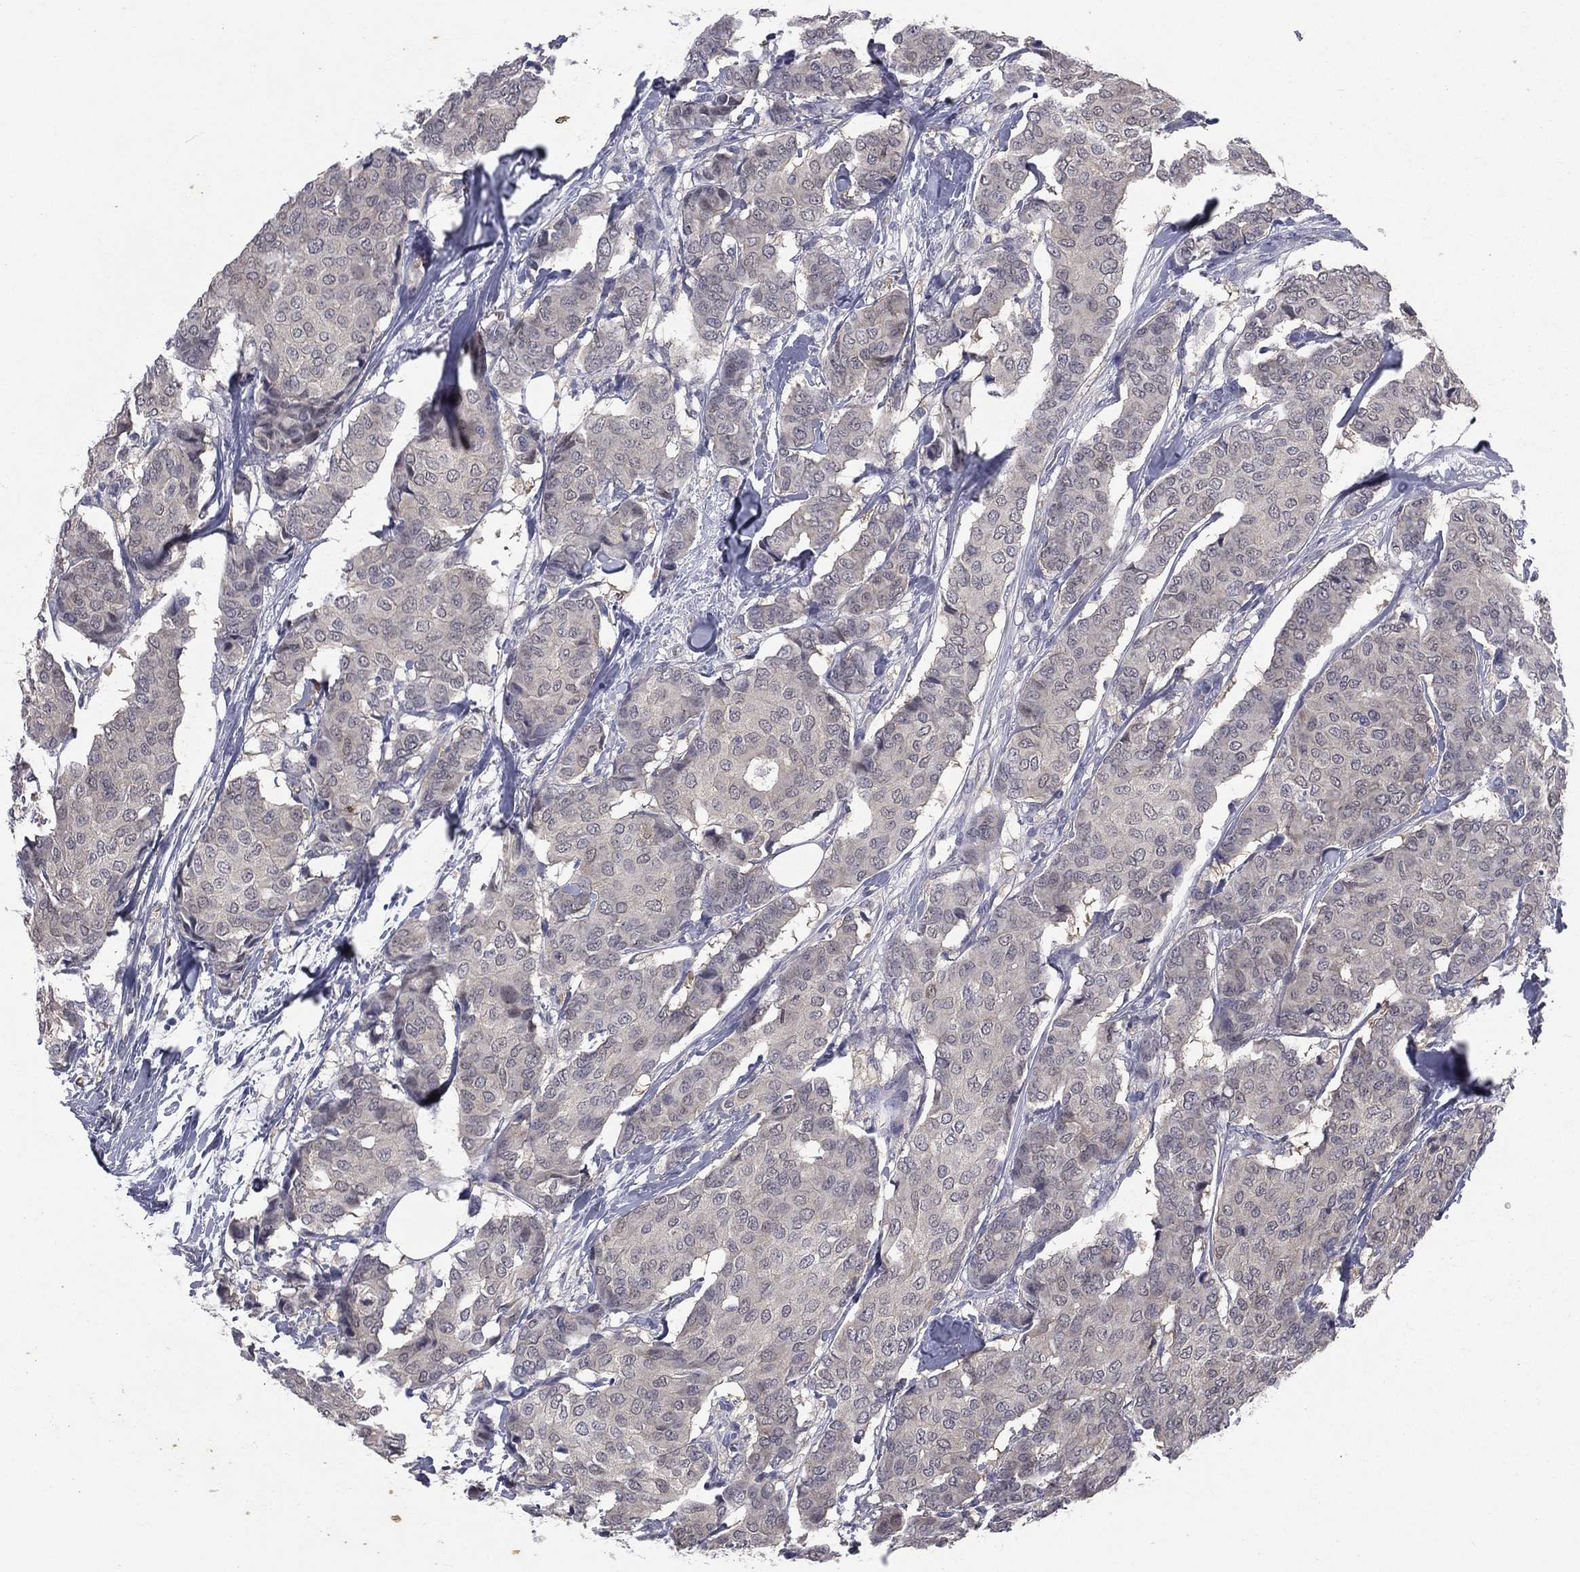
{"staining": {"intensity": "negative", "quantity": "none", "location": "none"}, "tissue": "breast cancer", "cell_type": "Tumor cells", "image_type": "cancer", "snomed": [{"axis": "morphology", "description": "Duct carcinoma"}, {"axis": "topography", "description": "Breast"}], "caption": "High magnification brightfield microscopy of breast infiltrating ductal carcinoma stained with DAB (3,3'-diaminobenzidine) (brown) and counterstained with hematoxylin (blue): tumor cells show no significant expression.", "gene": "IFT27", "patient": {"sex": "female", "age": 75}}